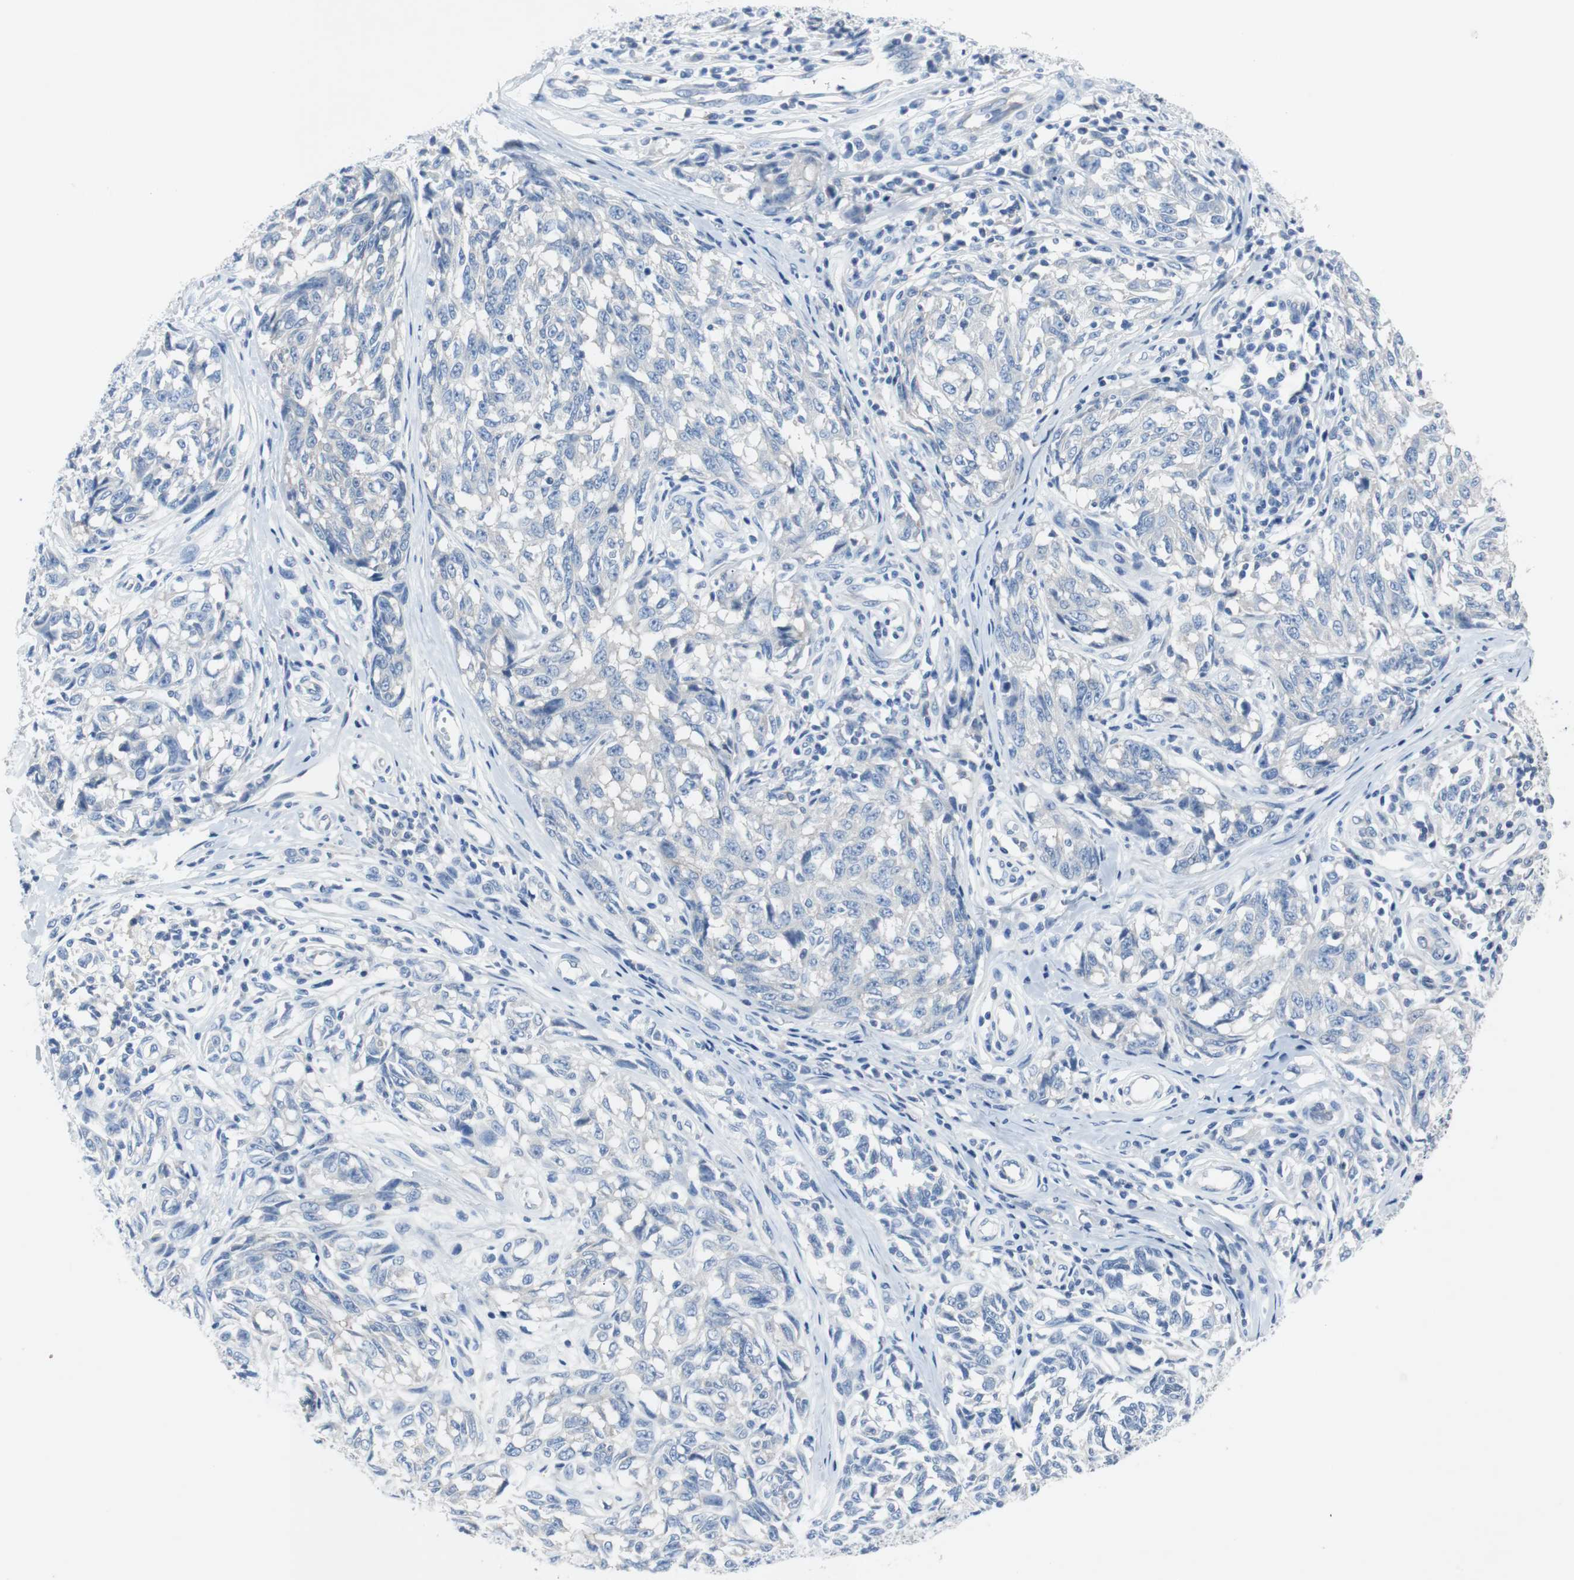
{"staining": {"intensity": "negative", "quantity": "none", "location": "none"}, "tissue": "melanoma", "cell_type": "Tumor cells", "image_type": "cancer", "snomed": [{"axis": "morphology", "description": "Malignant melanoma, NOS"}, {"axis": "topography", "description": "Skin"}], "caption": "The image demonstrates no significant positivity in tumor cells of melanoma.", "gene": "EEF2K", "patient": {"sex": "female", "age": 64}}